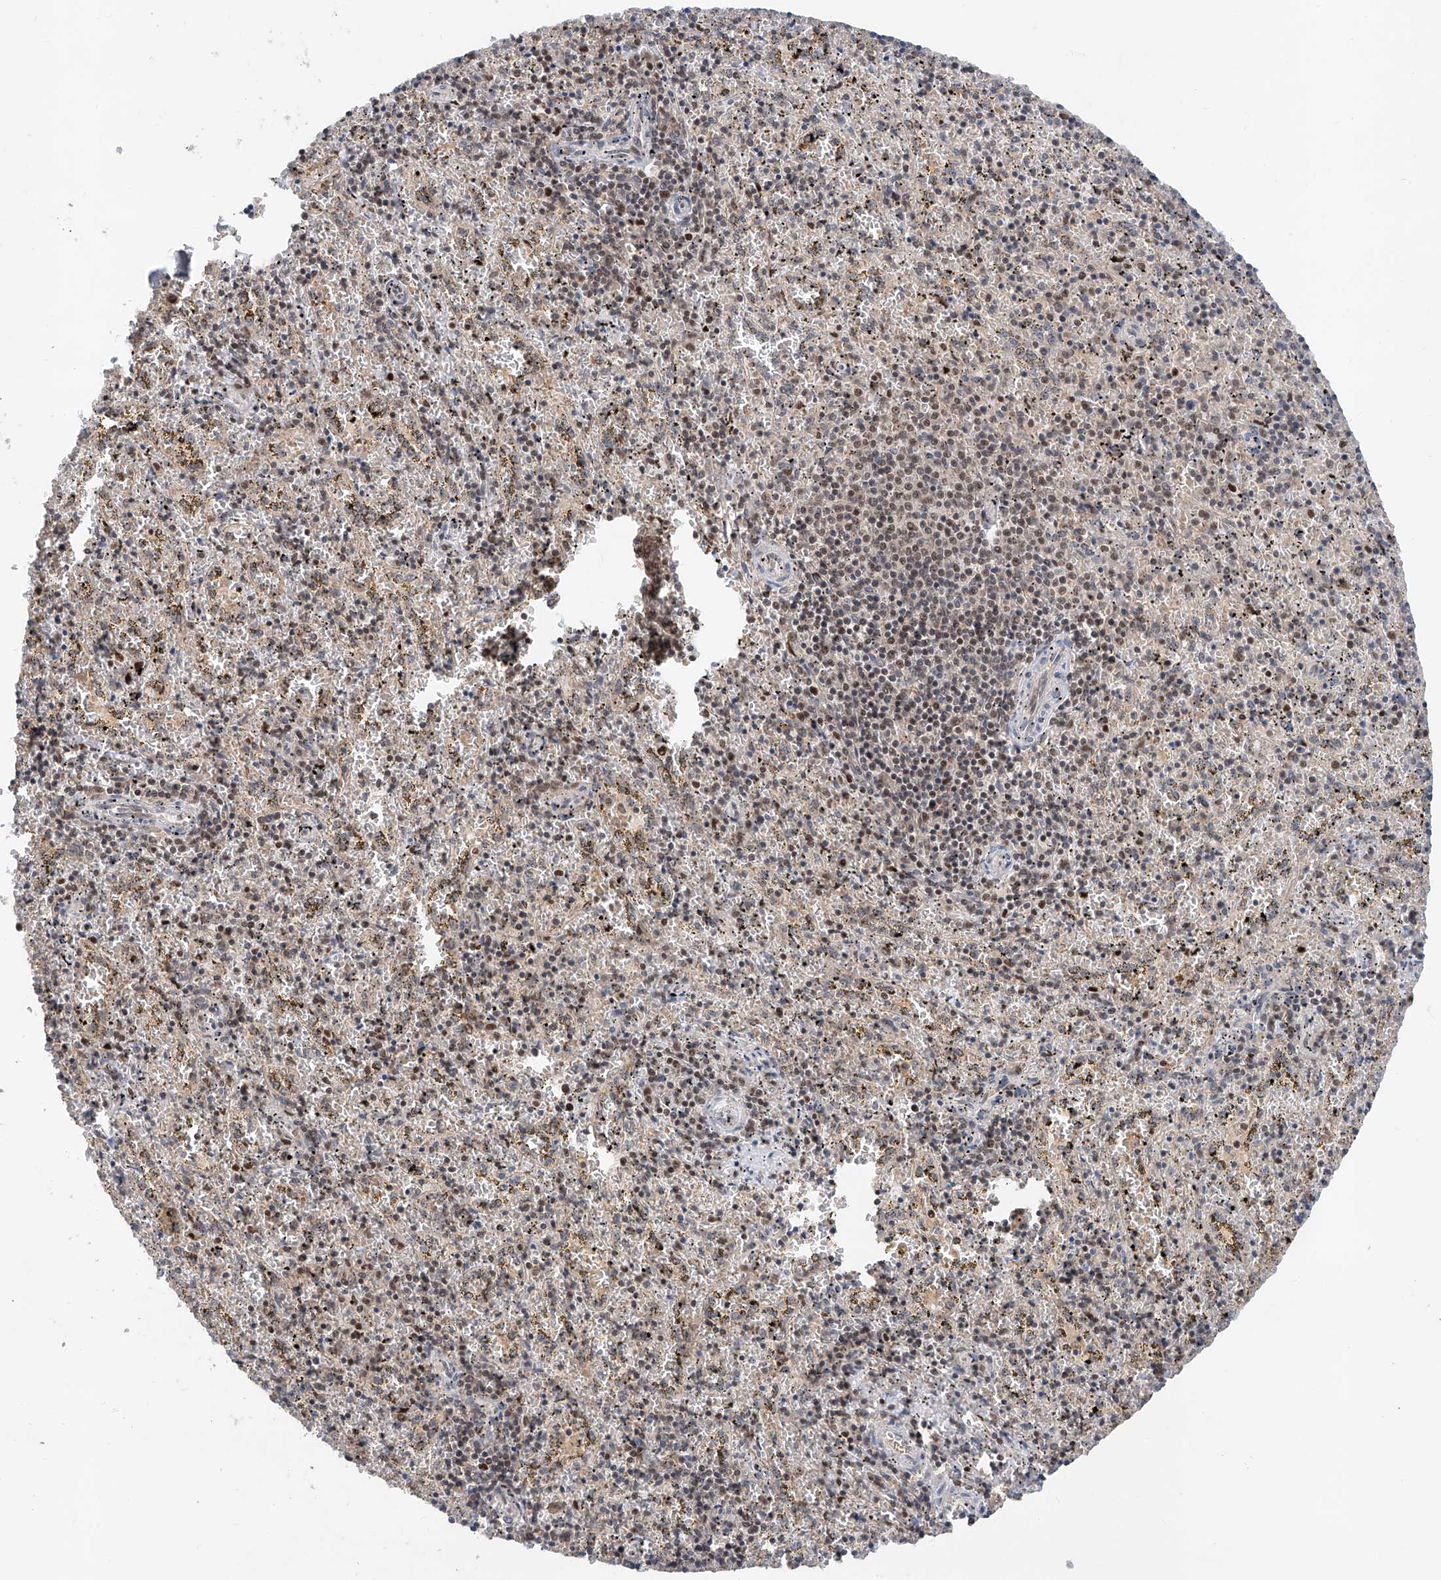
{"staining": {"intensity": "weak", "quantity": ">75%", "location": "nuclear"}, "tissue": "spleen", "cell_type": "Cells in red pulp", "image_type": "normal", "snomed": [{"axis": "morphology", "description": "Normal tissue, NOS"}, {"axis": "topography", "description": "Spleen"}], "caption": "This histopathology image exhibits normal spleen stained with IHC to label a protein in brown. The nuclear of cells in red pulp show weak positivity for the protein. Nuclei are counter-stained blue.", "gene": "SNRNP200", "patient": {"sex": "male", "age": 11}}